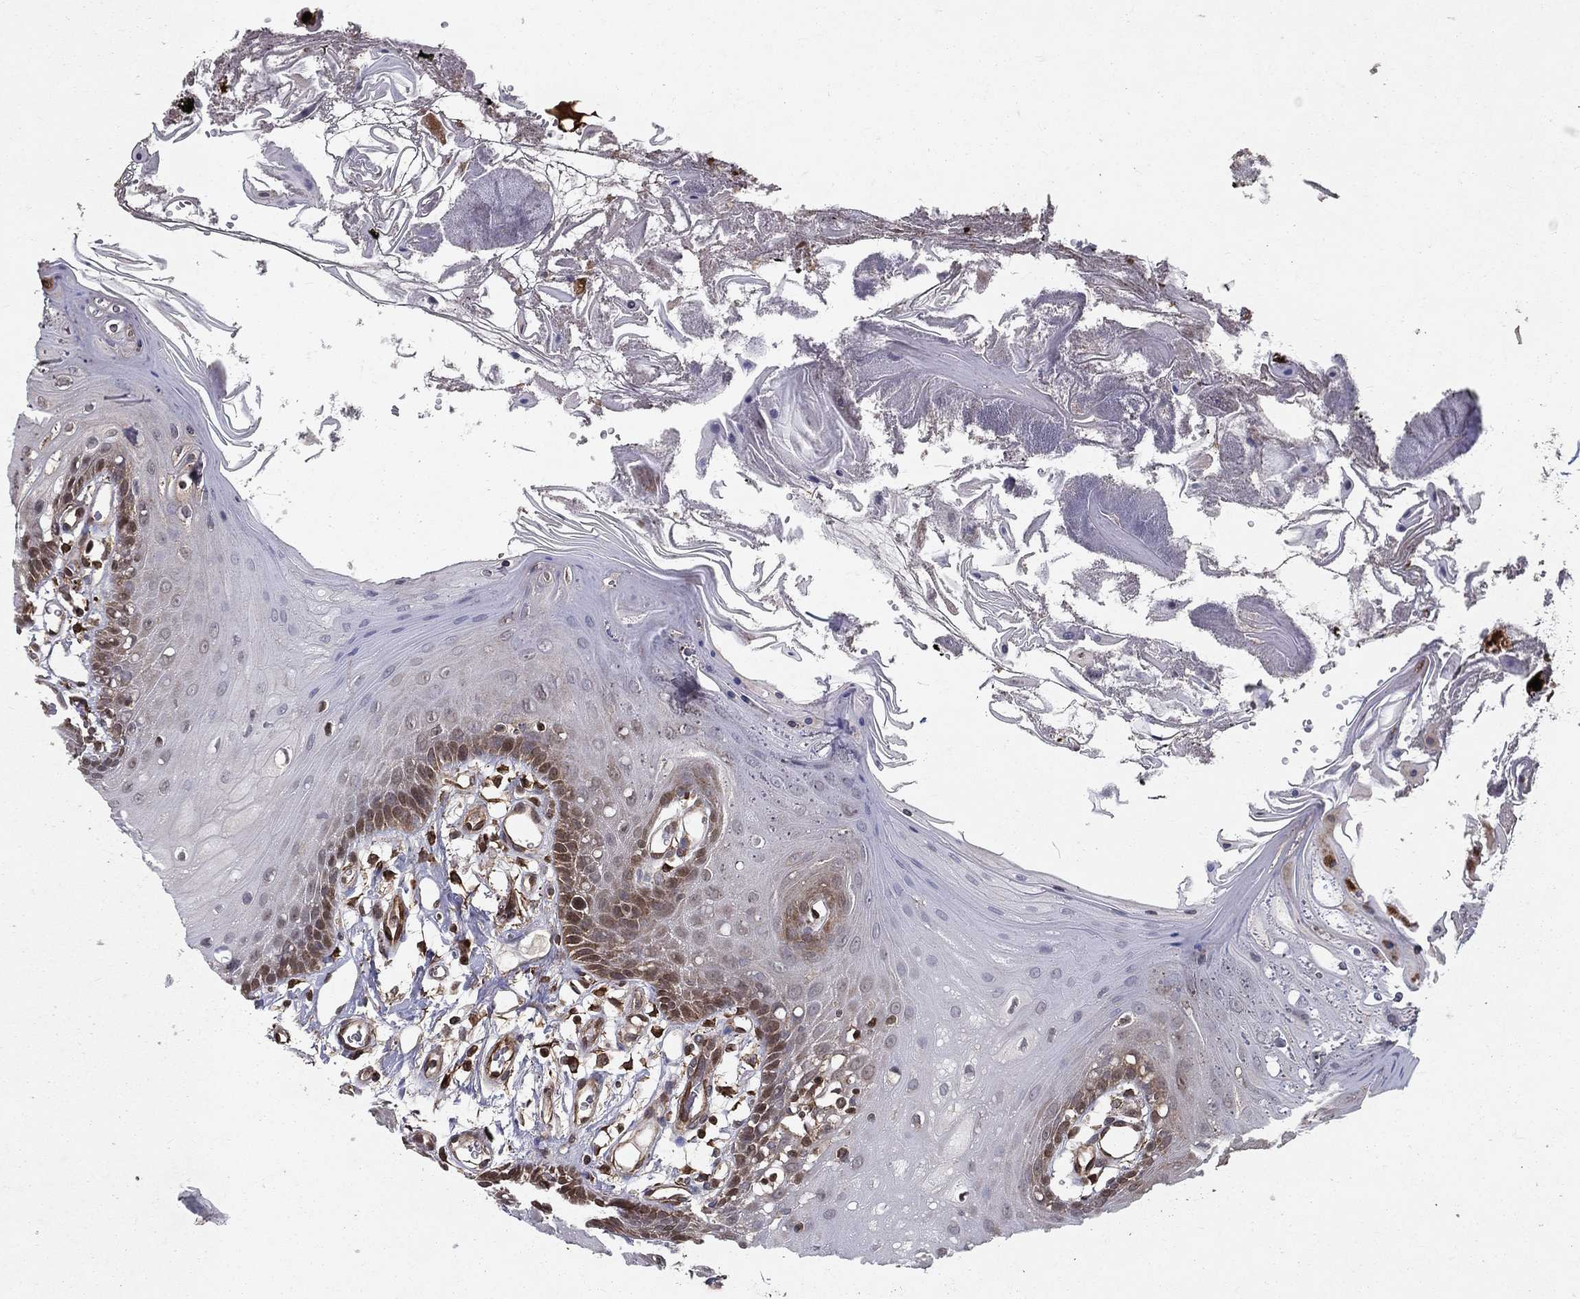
{"staining": {"intensity": "weak", "quantity": "<25%", "location": "cytoplasmic/membranous"}, "tissue": "oral mucosa", "cell_type": "Squamous epithelial cells", "image_type": "normal", "snomed": [{"axis": "morphology", "description": "Normal tissue, NOS"}, {"axis": "morphology", "description": "Squamous cell carcinoma, NOS"}, {"axis": "topography", "description": "Oral tissue"}, {"axis": "topography", "description": "Head-Neck"}], "caption": "Immunohistochemistry (IHC) of benign oral mucosa demonstrates no staining in squamous epithelial cells. Nuclei are stained in blue.", "gene": "CERS2", "patient": {"sex": "male", "age": 69}}